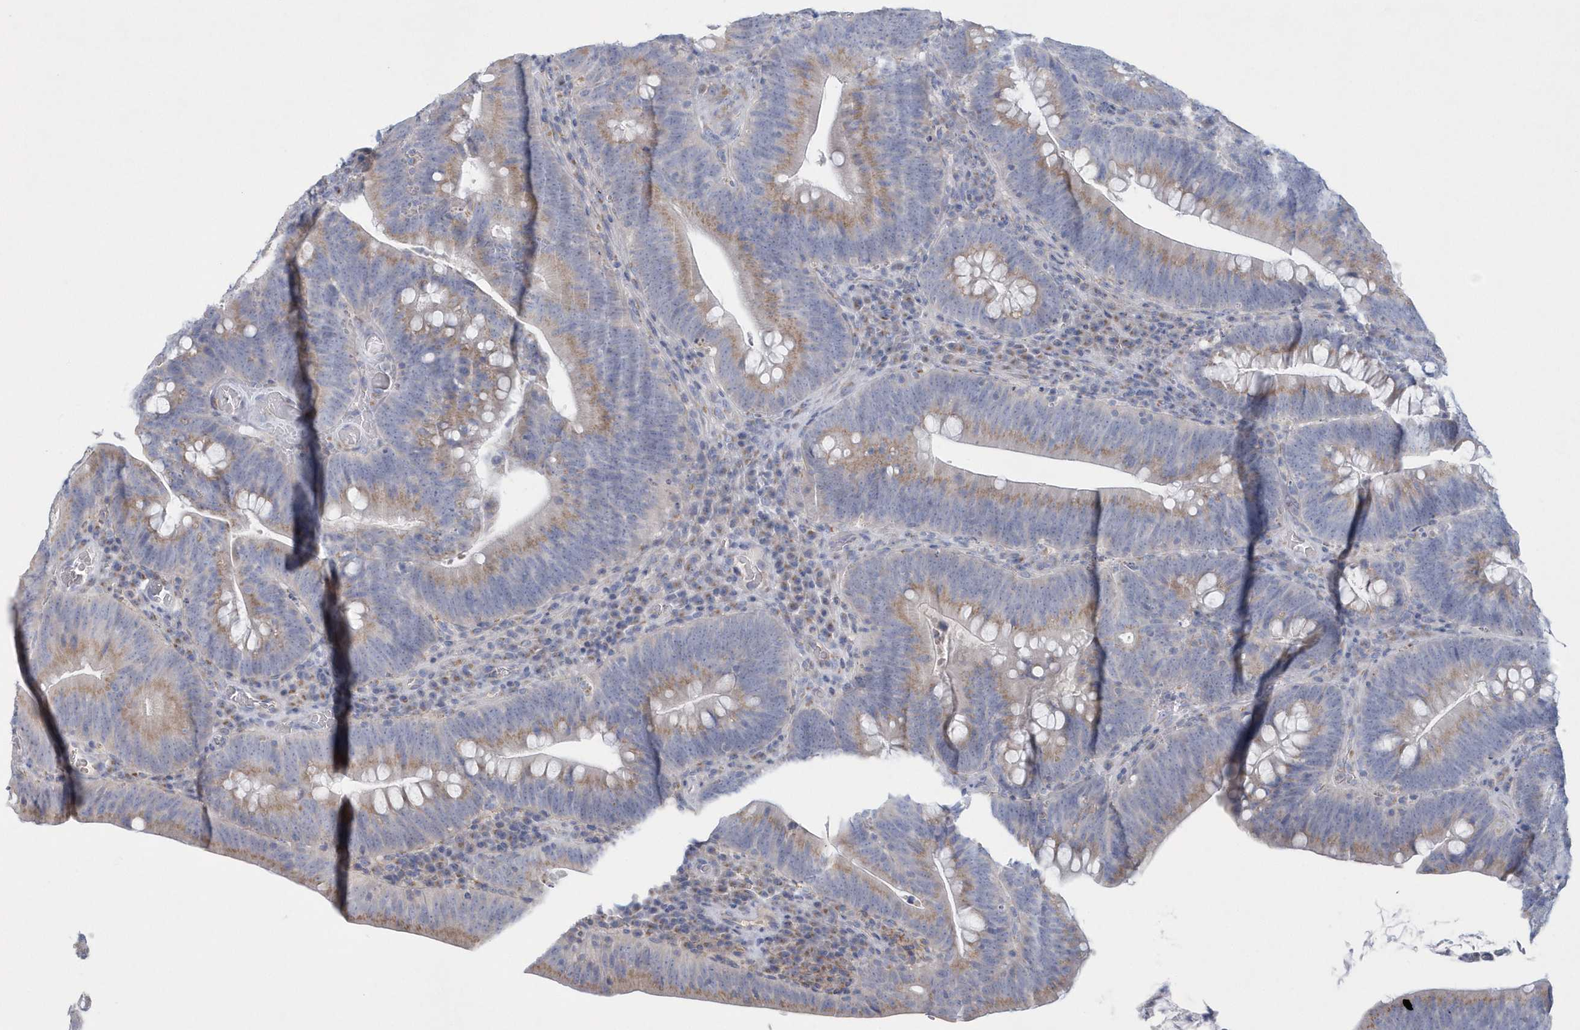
{"staining": {"intensity": "moderate", "quantity": "25%-75%", "location": "cytoplasmic/membranous"}, "tissue": "colorectal cancer", "cell_type": "Tumor cells", "image_type": "cancer", "snomed": [{"axis": "morphology", "description": "Normal tissue, NOS"}, {"axis": "topography", "description": "Colon"}], "caption": "Immunohistochemistry (IHC) (DAB) staining of human colorectal cancer demonstrates moderate cytoplasmic/membranous protein positivity in about 25%-75% of tumor cells. The staining is performed using DAB (3,3'-diaminobenzidine) brown chromogen to label protein expression. The nuclei are counter-stained blue using hematoxylin.", "gene": "SPATA18", "patient": {"sex": "female", "age": 82}}